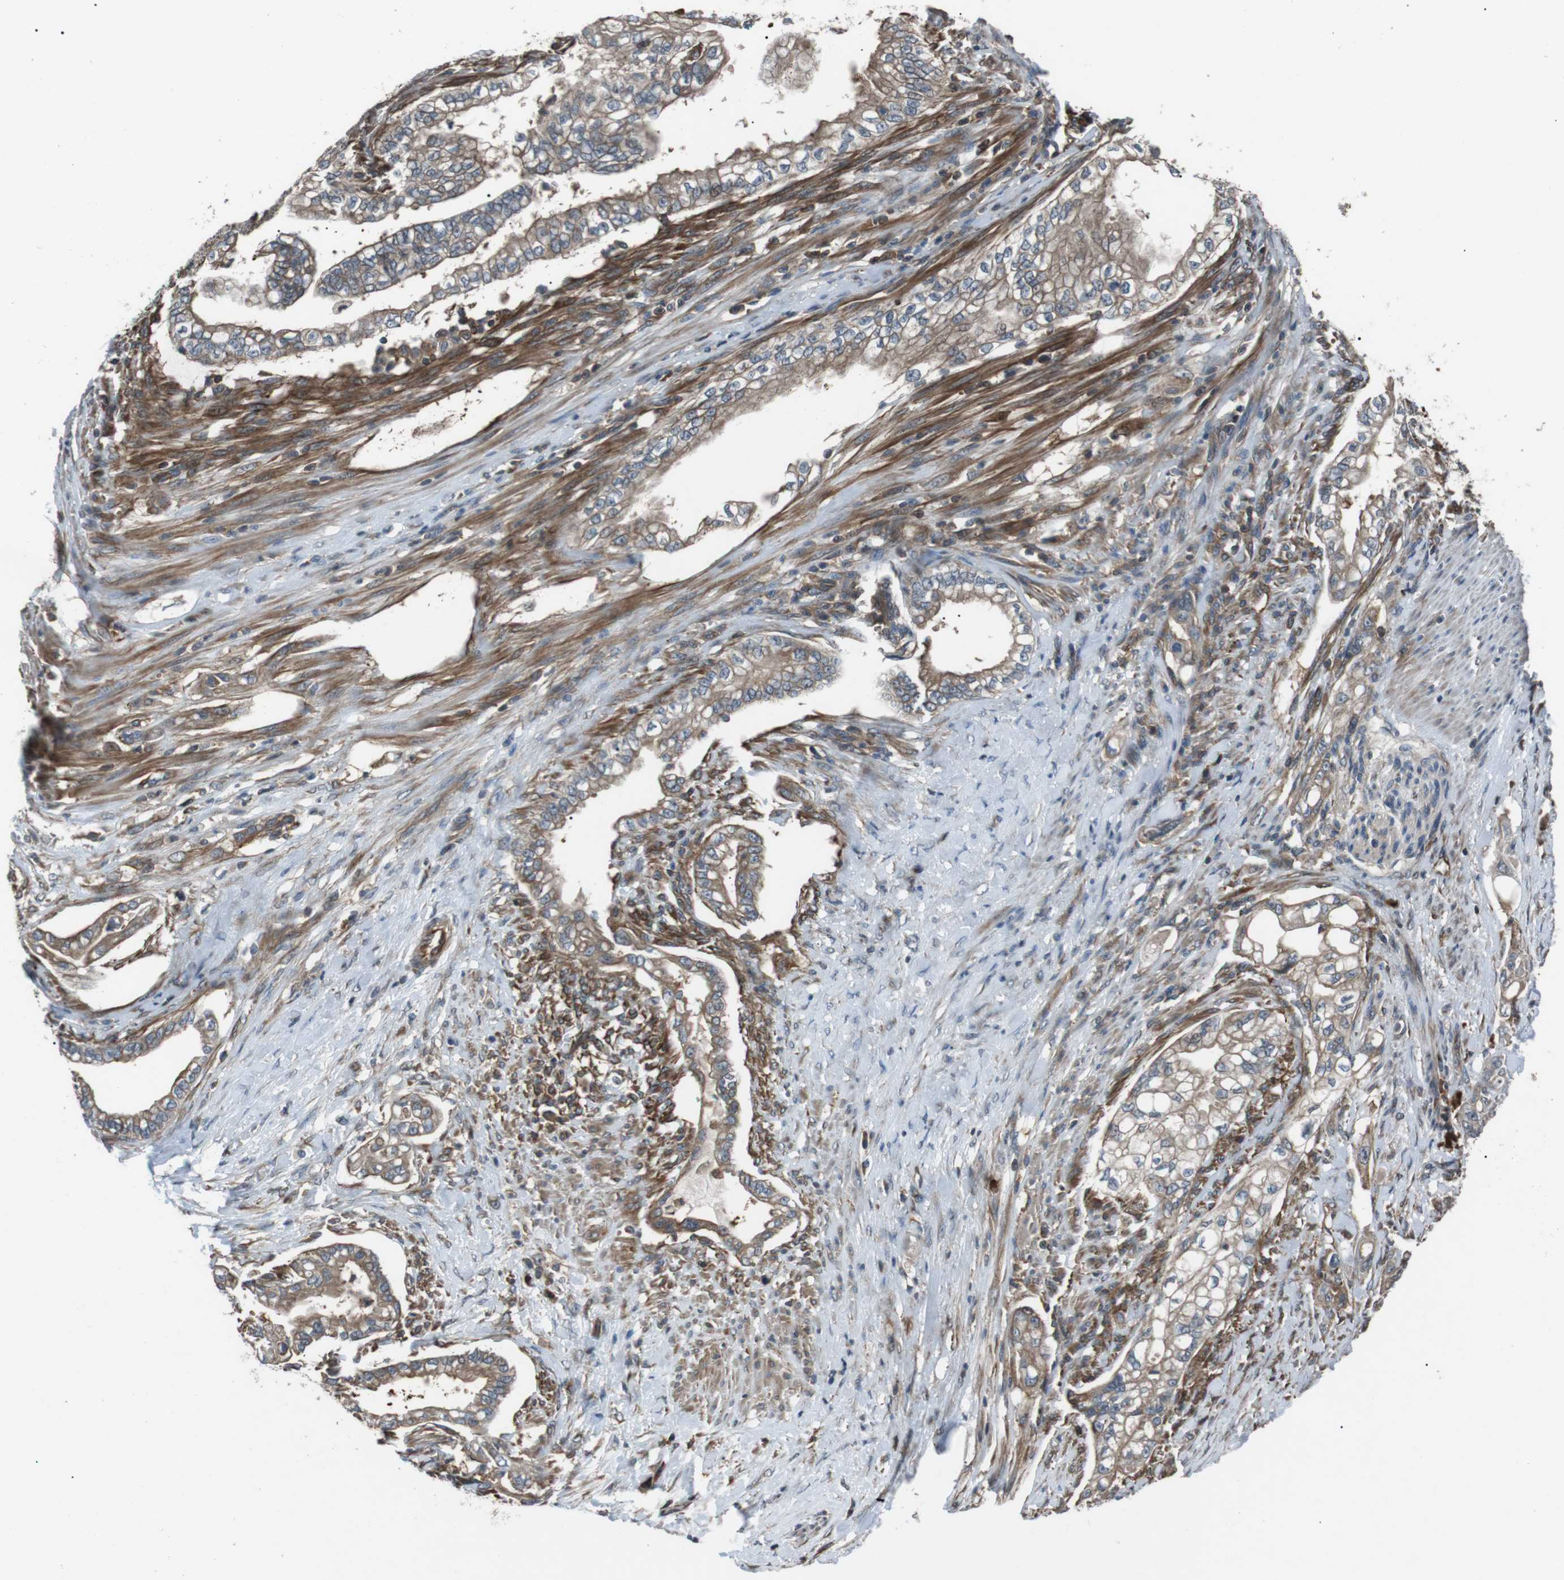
{"staining": {"intensity": "moderate", "quantity": ">75%", "location": "cytoplasmic/membranous"}, "tissue": "pancreatic cancer", "cell_type": "Tumor cells", "image_type": "cancer", "snomed": [{"axis": "morphology", "description": "Normal tissue, NOS"}, {"axis": "topography", "description": "Pancreas"}], "caption": "Immunohistochemistry of pancreatic cancer shows medium levels of moderate cytoplasmic/membranous expression in about >75% of tumor cells.", "gene": "GPR161", "patient": {"sex": "male", "age": 42}}